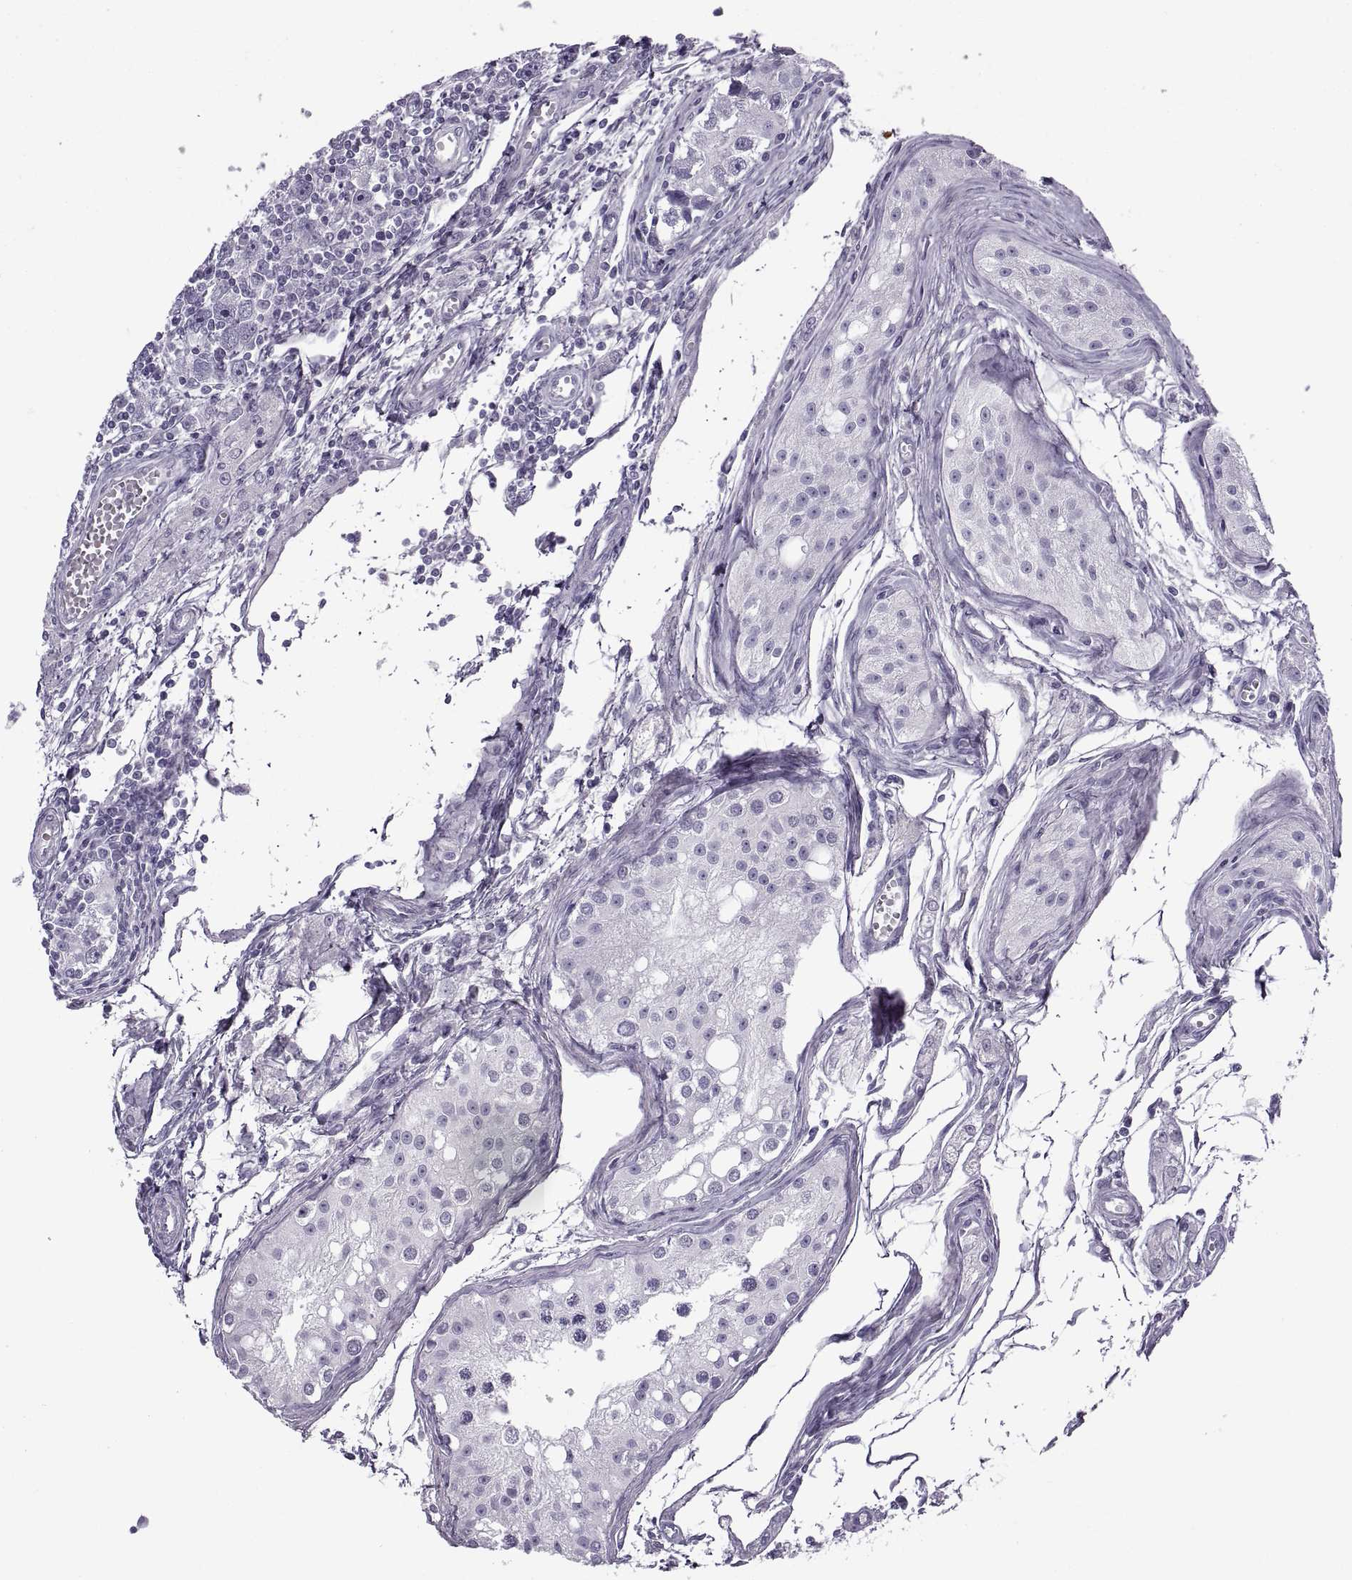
{"staining": {"intensity": "negative", "quantity": "none", "location": "none"}, "tissue": "testis cancer", "cell_type": "Tumor cells", "image_type": "cancer", "snomed": [{"axis": "morphology", "description": "Seminoma, NOS"}, {"axis": "topography", "description": "Testis"}], "caption": "Immunohistochemistry photomicrograph of seminoma (testis) stained for a protein (brown), which shows no expression in tumor cells.", "gene": "RLBP1", "patient": {"sex": "male", "age": 30}}